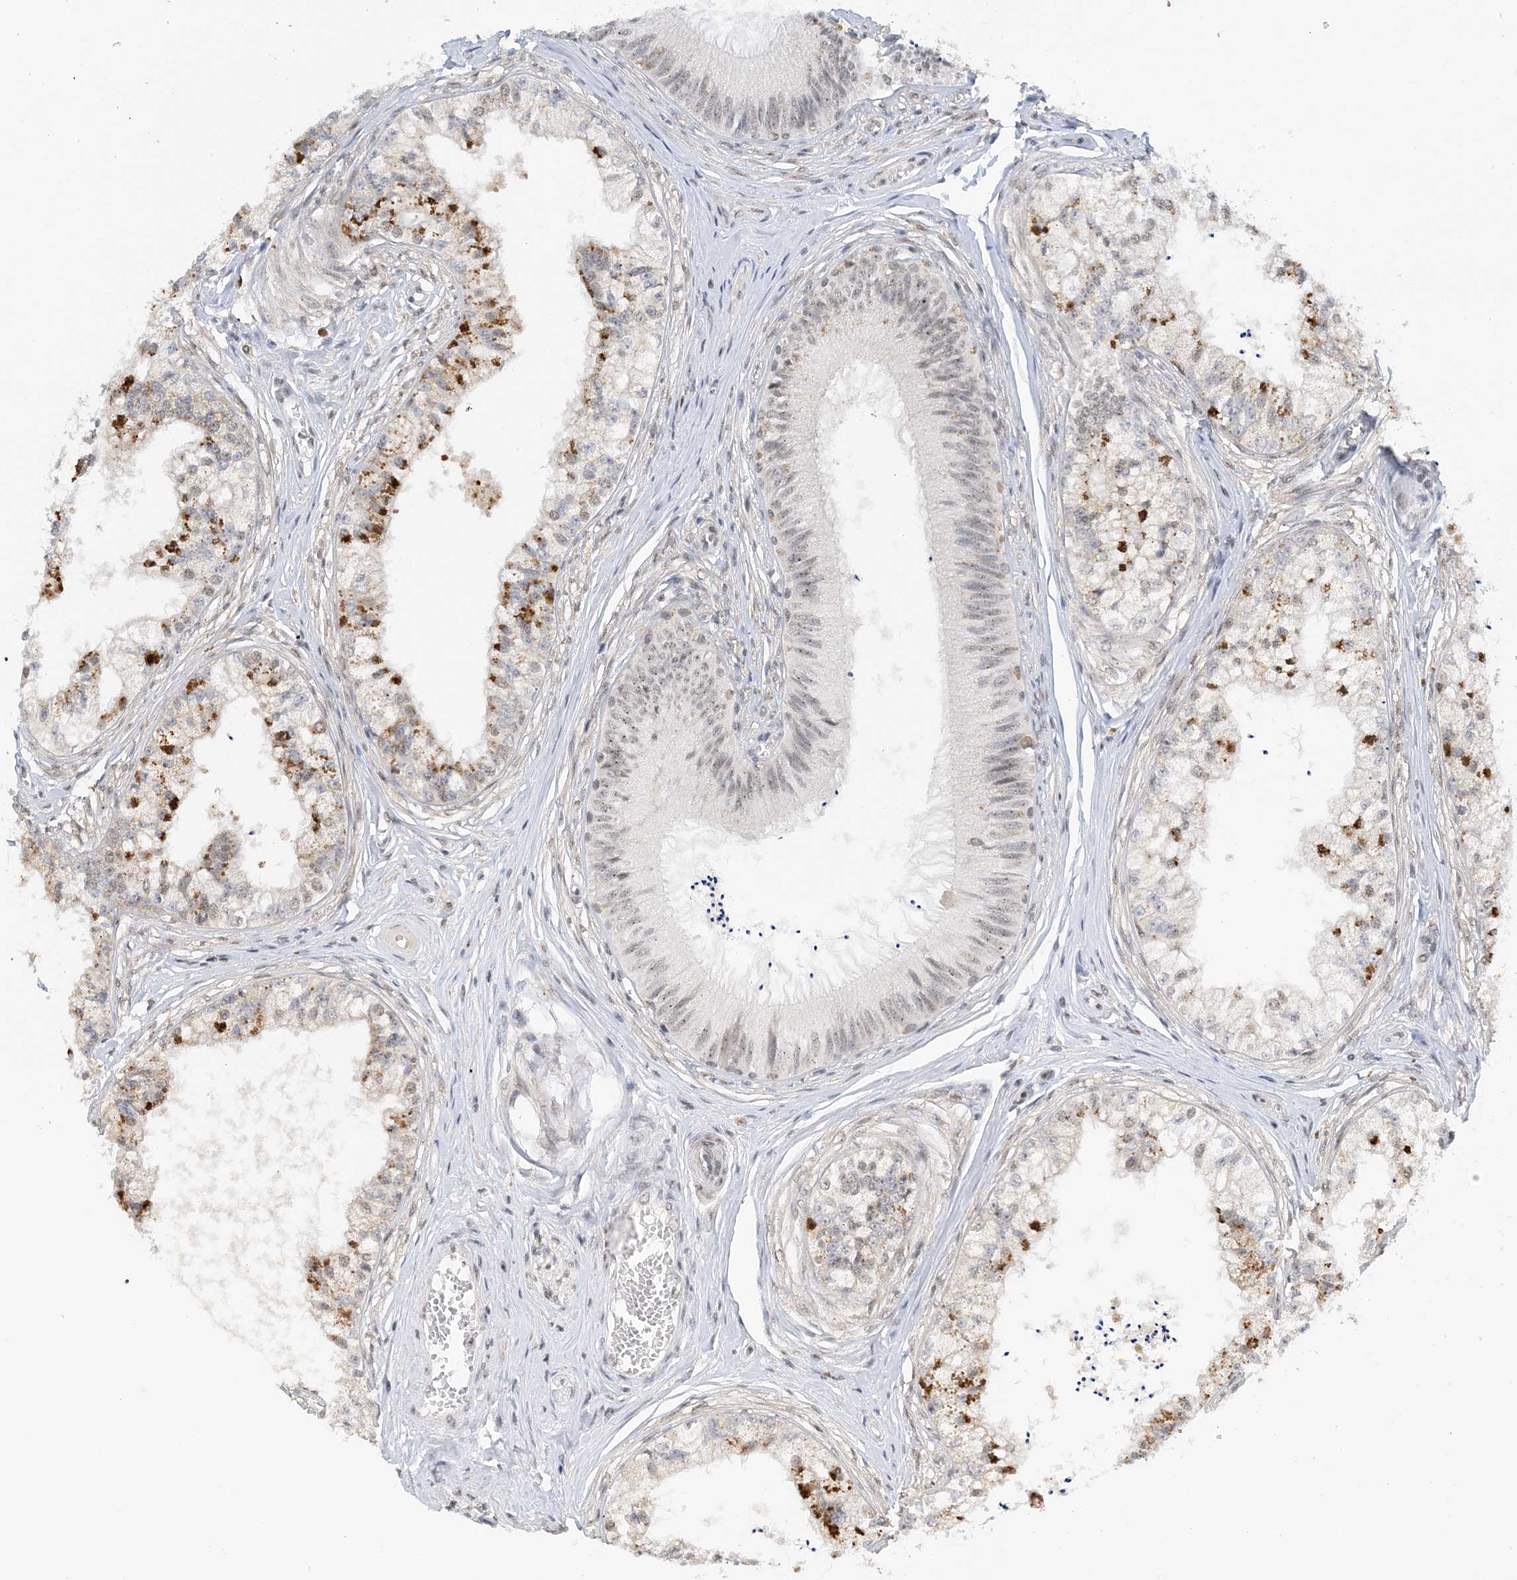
{"staining": {"intensity": "moderate", "quantity": "25%-75%", "location": "cytoplasmic/membranous,nuclear"}, "tissue": "epididymis", "cell_type": "Glandular cells", "image_type": "normal", "snomed": [{"axis": "morphology", "description": "Normal tissue, NOS"}, {"axis": "topography", "description": "Epididymis"}], "caption": "Epididymis stained with a brown dye reveals moderate cytoplasmic/membranous,nuclear positive staining in about 25%-75% of glandular cells.", "gene": "ACYP2", "patient": {"sex": "male", "age": 79}}